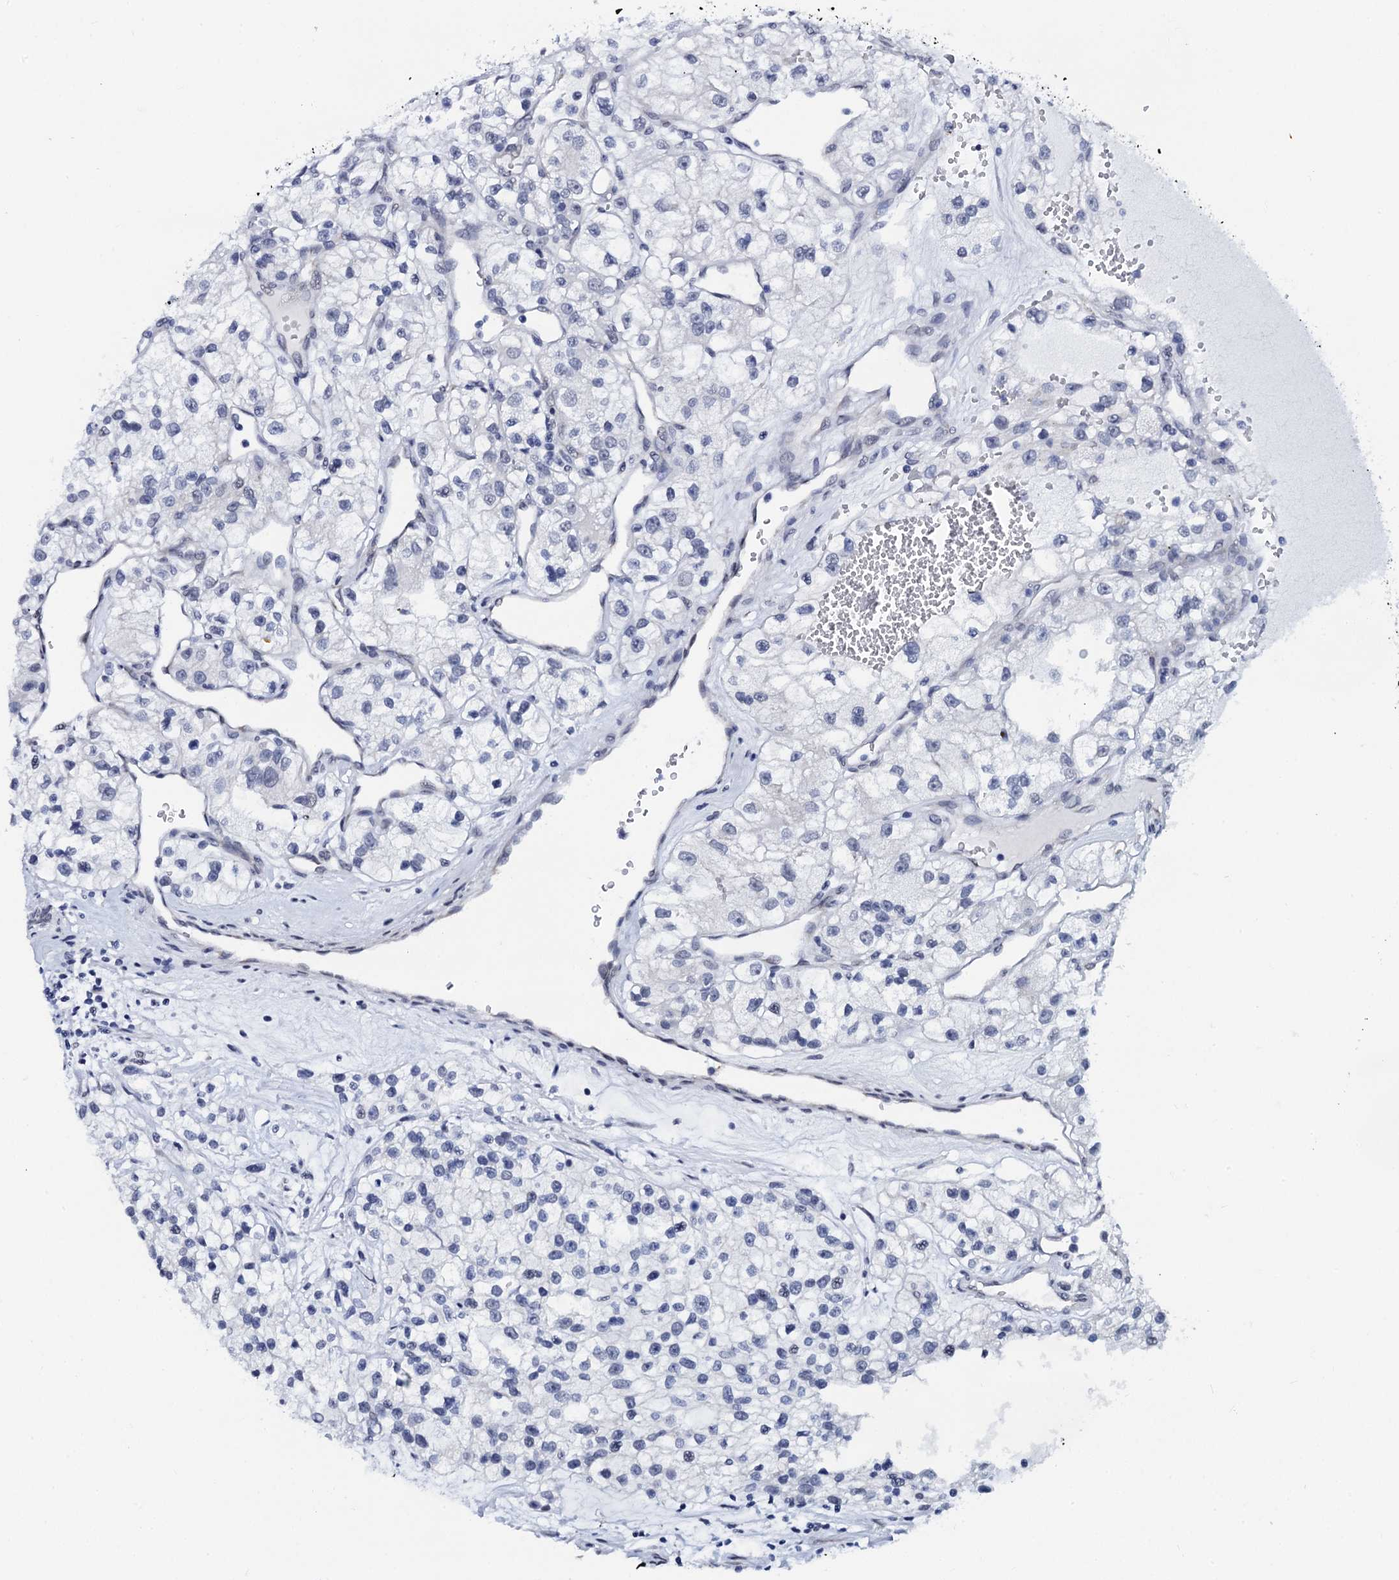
{"staining": {"intensity": "negative", "quantity": "none", "location": "none"}, "tissue": "renal cancer", "cell_type": "Tumor cells", "image_type": "cancer", "snomed": [{"axis": "morphology", "description": "Adenocarcinoma, NOS"}, {"axis": "topography", "description": "Kidney"}], "caption": "High power microscopy image of an immunohistochemistry (IHC) histopathology image of adenocarcinoma (renal), revealing no significant positivity in tumor cells. (DAB immunohistochemistry (IHC) visualized using brightfield microscopy, high magnification).", "gene": "C16orf87", "patient": {"sex": "female", "age": 57}}